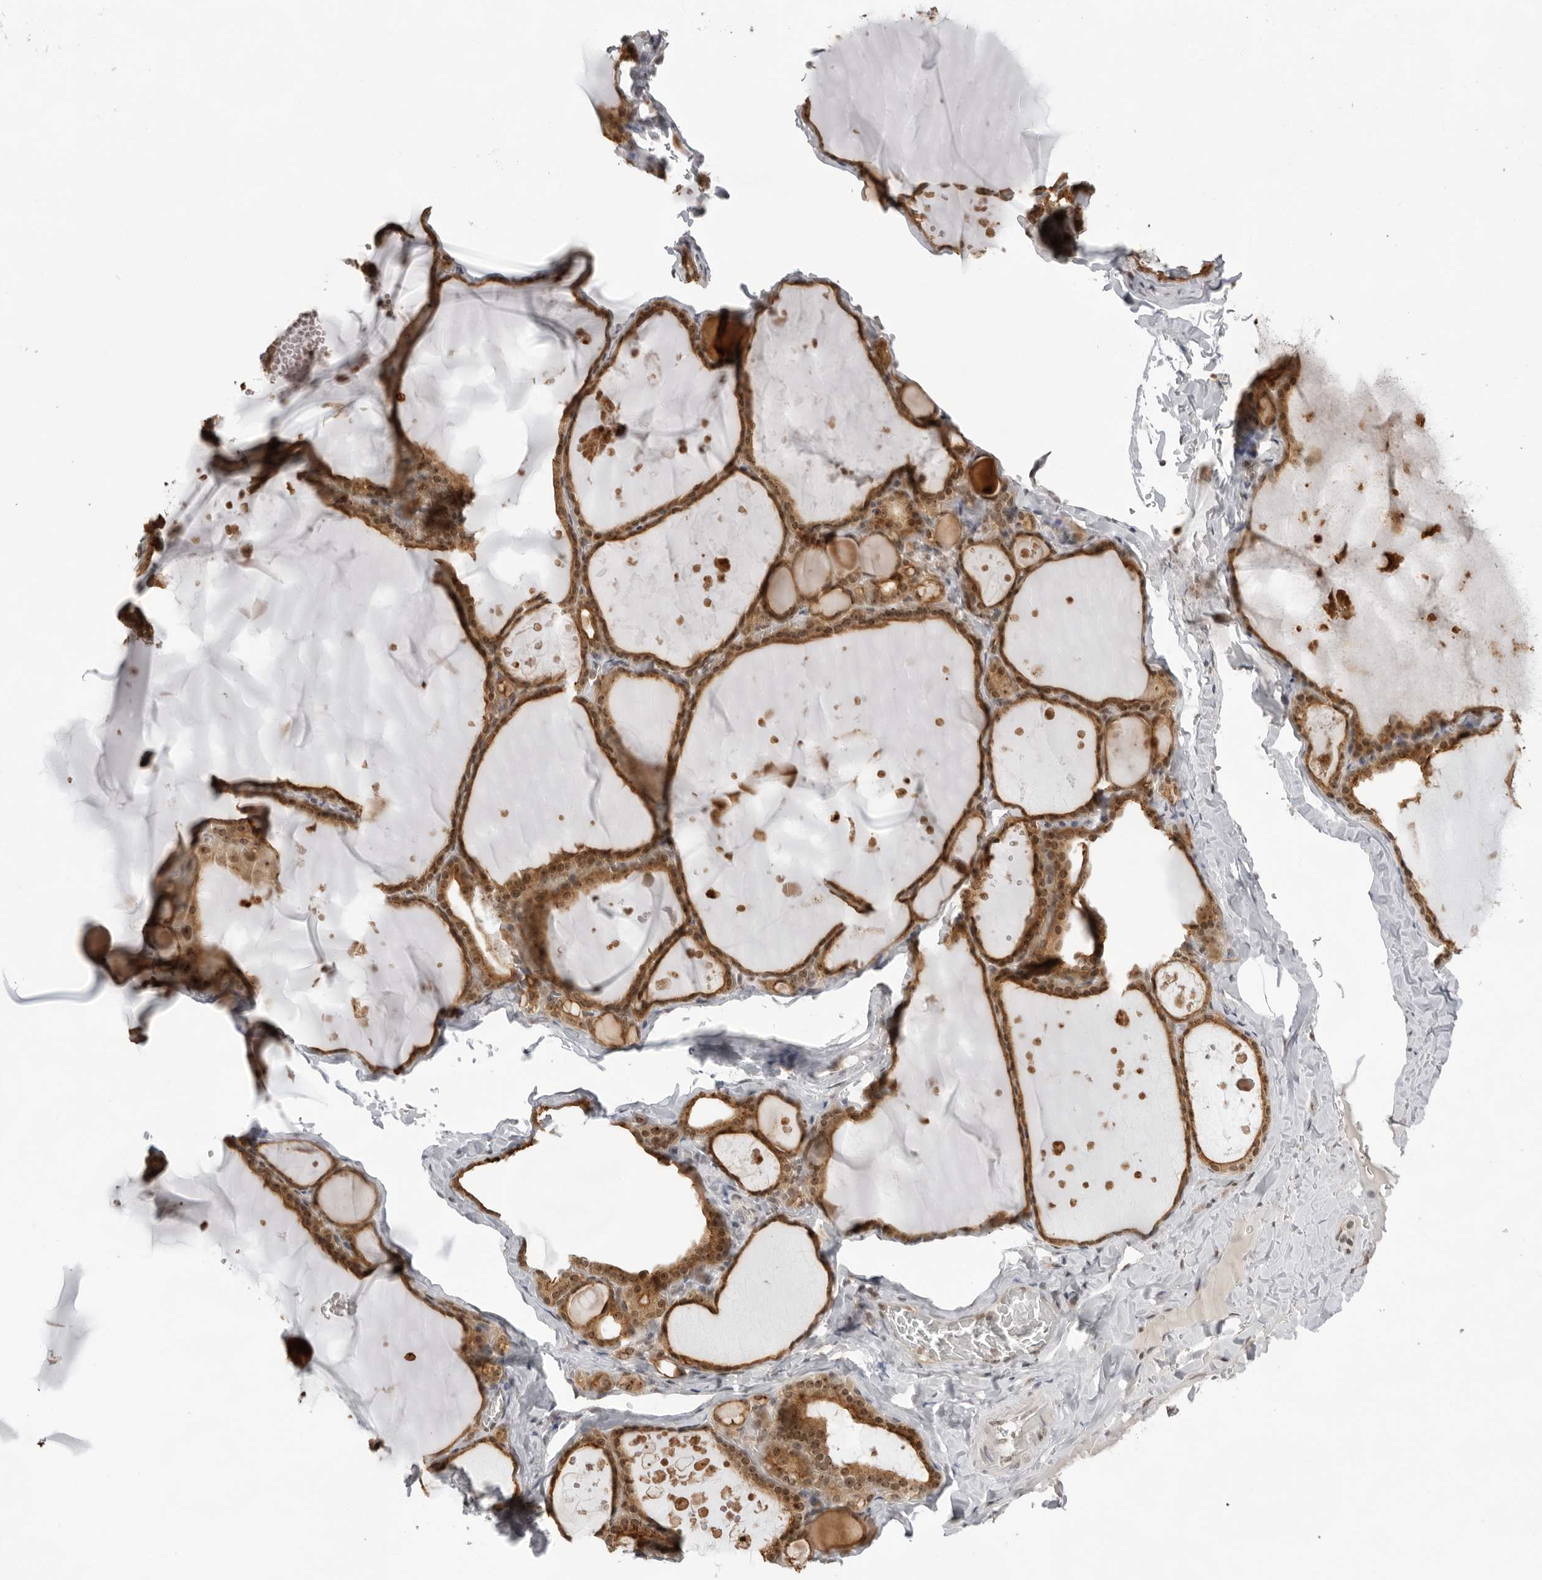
{"staining": {"intensity": "moderate", "quantity": ">75%", "location": "cytoplasmic/membranous,nuclear"}, "tissue": "thyroid gland", "cell_type": "Glandular cells", "image_type": "normal", "snomed": [{"axis": "morphology", "description": "Normal tissue, NOS"}, {"axis": "topography", "description": "Thyroid gland"}], "caption": "Immunohistochemistry micrograph of unremarkable thyroid gland stained for a protein (brown), which reveals medium levels of moderate cytoplasmic/membranous,nuclear staining in approximately >75% of glandular cells.", "gene": "EXOSC10", "patient": {"sex": "male", "age": 56}}